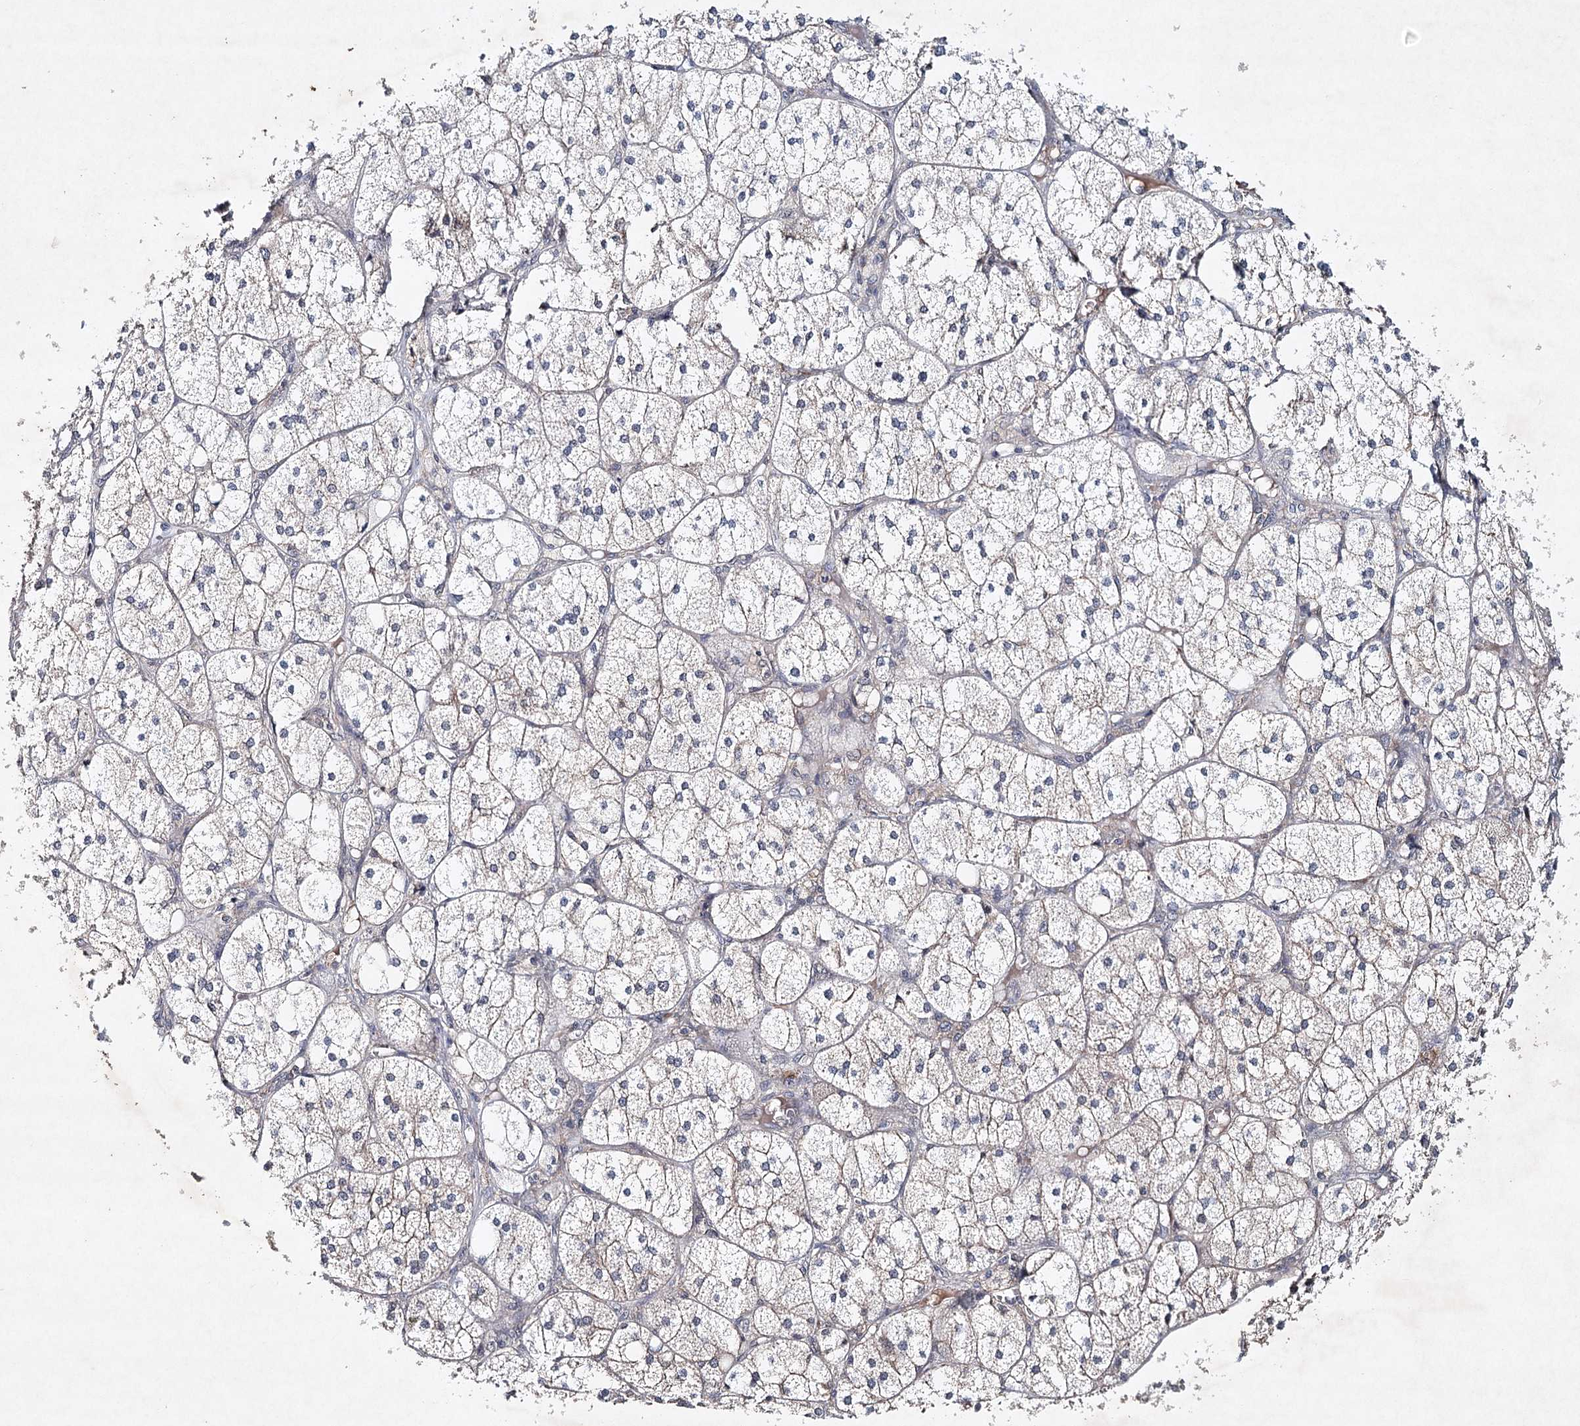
{"staining": {"intensity": "moderate", "quantity": "<25%", "location": "cytoplasmic/membranous"}, "tissue": "adrenal gland", "cell_type": "Glandular cells", "image_type": "normal", "snomed": [{"axis": "morphology", "description": "Normal tissue, NOS"}, {"axis": "topography", "description": "Adrenal gland"}], "caption": "About <25% of glandular cells in unremarkable adrenal gland demonstrate moderate cytoplasmic/membranous protein staining as visualized by brown immunohistochemical staining.", "gene": "SYNPO", "patient": {"sex": "female", "age": 61}}